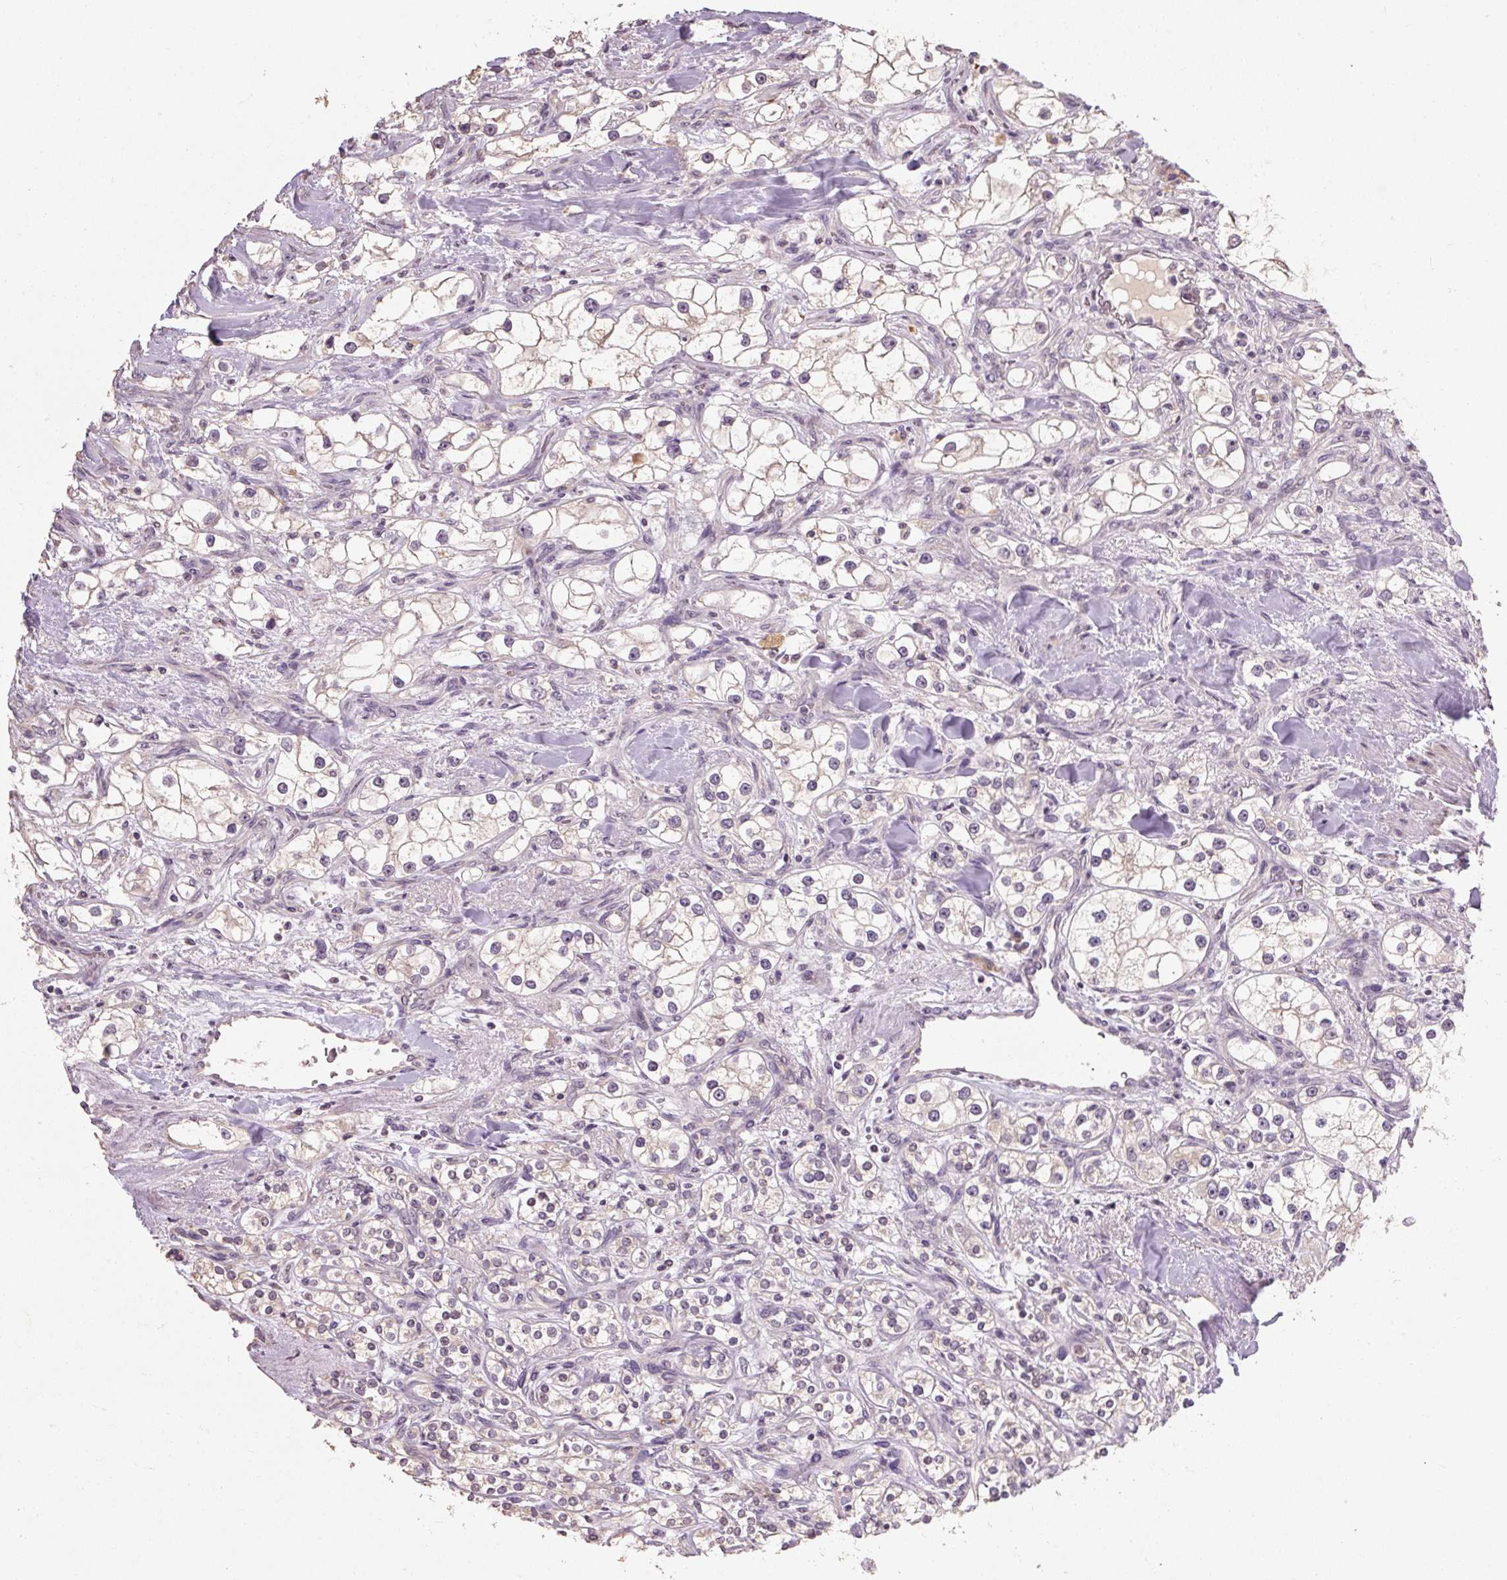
{"staining": {"intensity": "negative", "quantity": "none", "location": "none"}, "tissue": "renal cancer", "cell_type": "Tumor cells", "image_type": "cancer", "snomed": [{"axis": "morphology", "description": "Adenocarcinoma, NOS"}, {"axis": "topography", "description": "Kidney"}], "caption": "DAB (3,3'-diaminobenzidine) immunohistochemical staining of renal adenocarcinoma displays no significant expression in tumor cells. (DAB IHC, high magnification).", "gene": "CFAP65", "patient": {"sex": "male", "age": 77}}